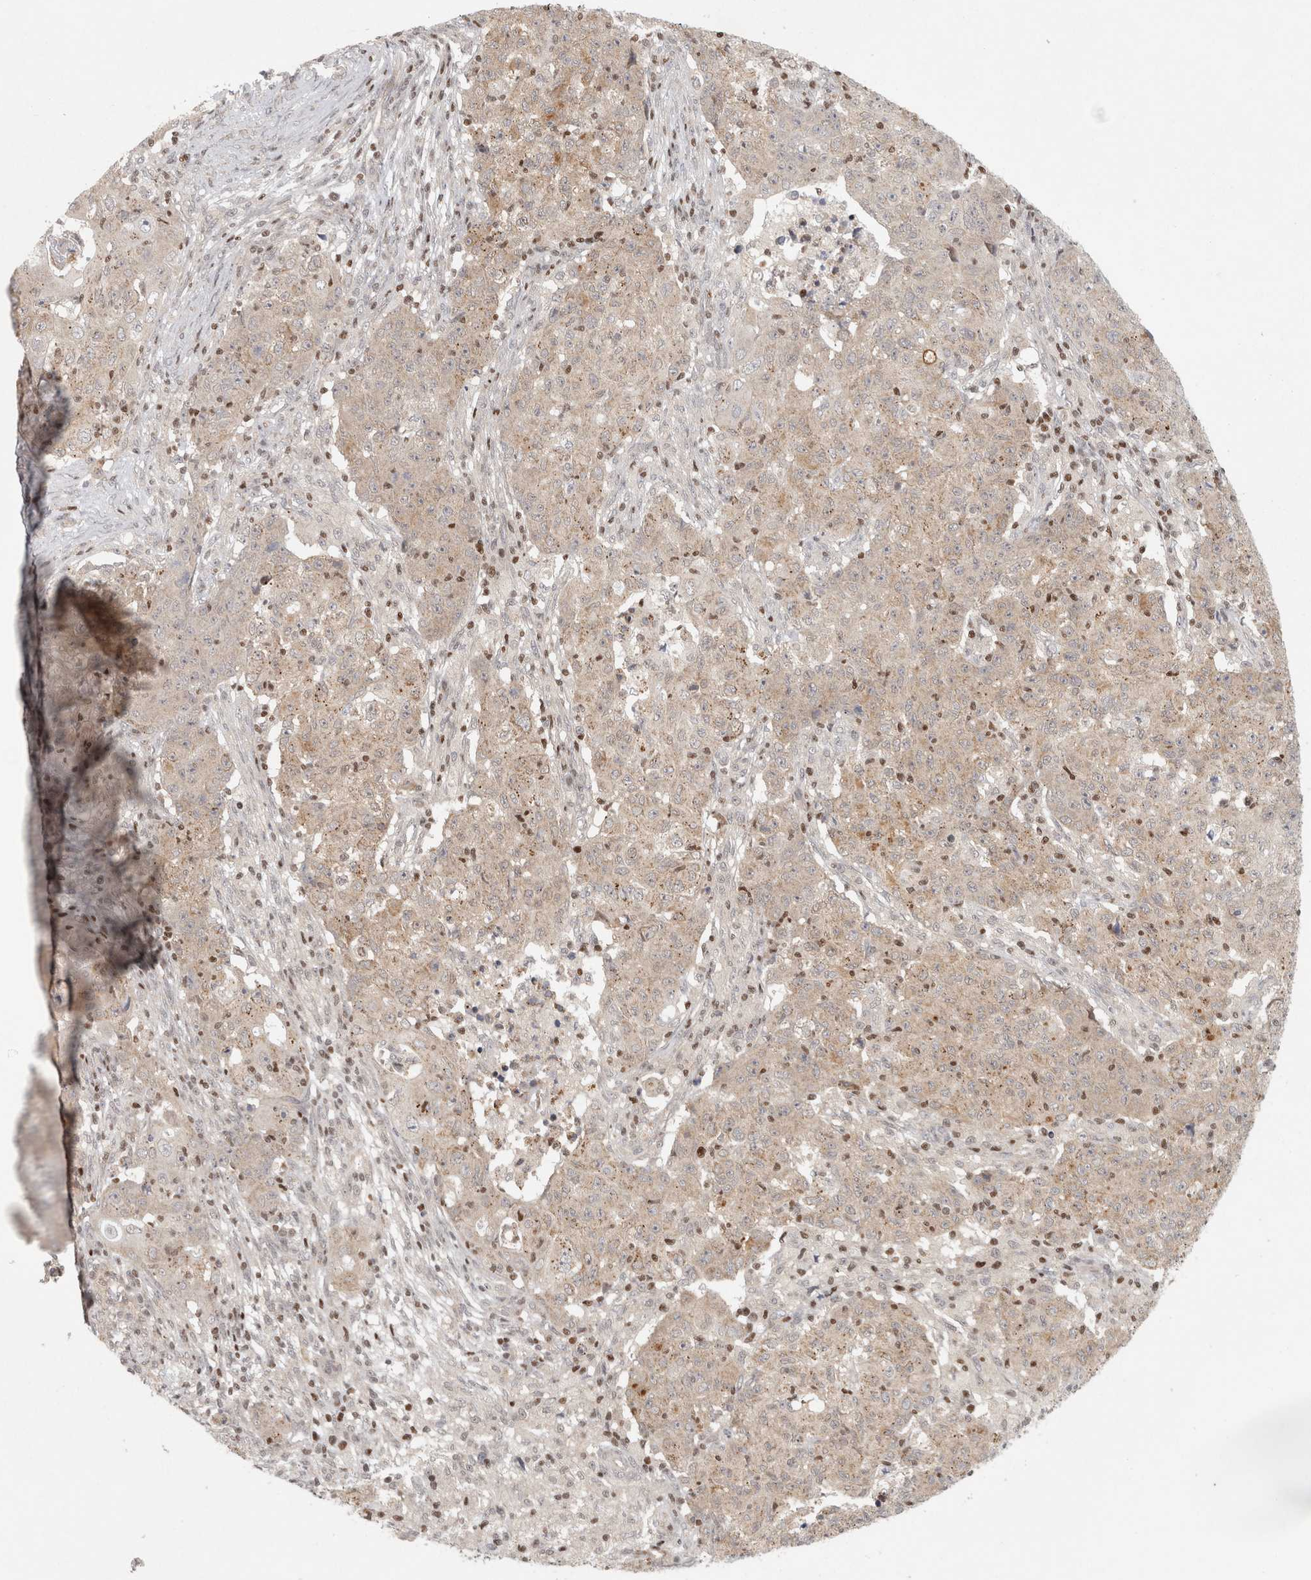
{"staining": {"intensity": "weak", "quantity": ">75%", "location": "cytoplasmic/membranous"}, "tissue": "ovarian cancer", "cell_type": "Tumor cells", "image_type": "cancer", "snomed": [{"axis": "morphology", "description": "Carcinoma, endometroid"}, {"axis": "topography", "description": "Ovary"}], "caption": "Endometroid carcinoma (ovarian) stained with a protein marker reveals weak staining in tumor cells.", "gene": "KDM8", "patient": {"sex": "female", "age": 42}}